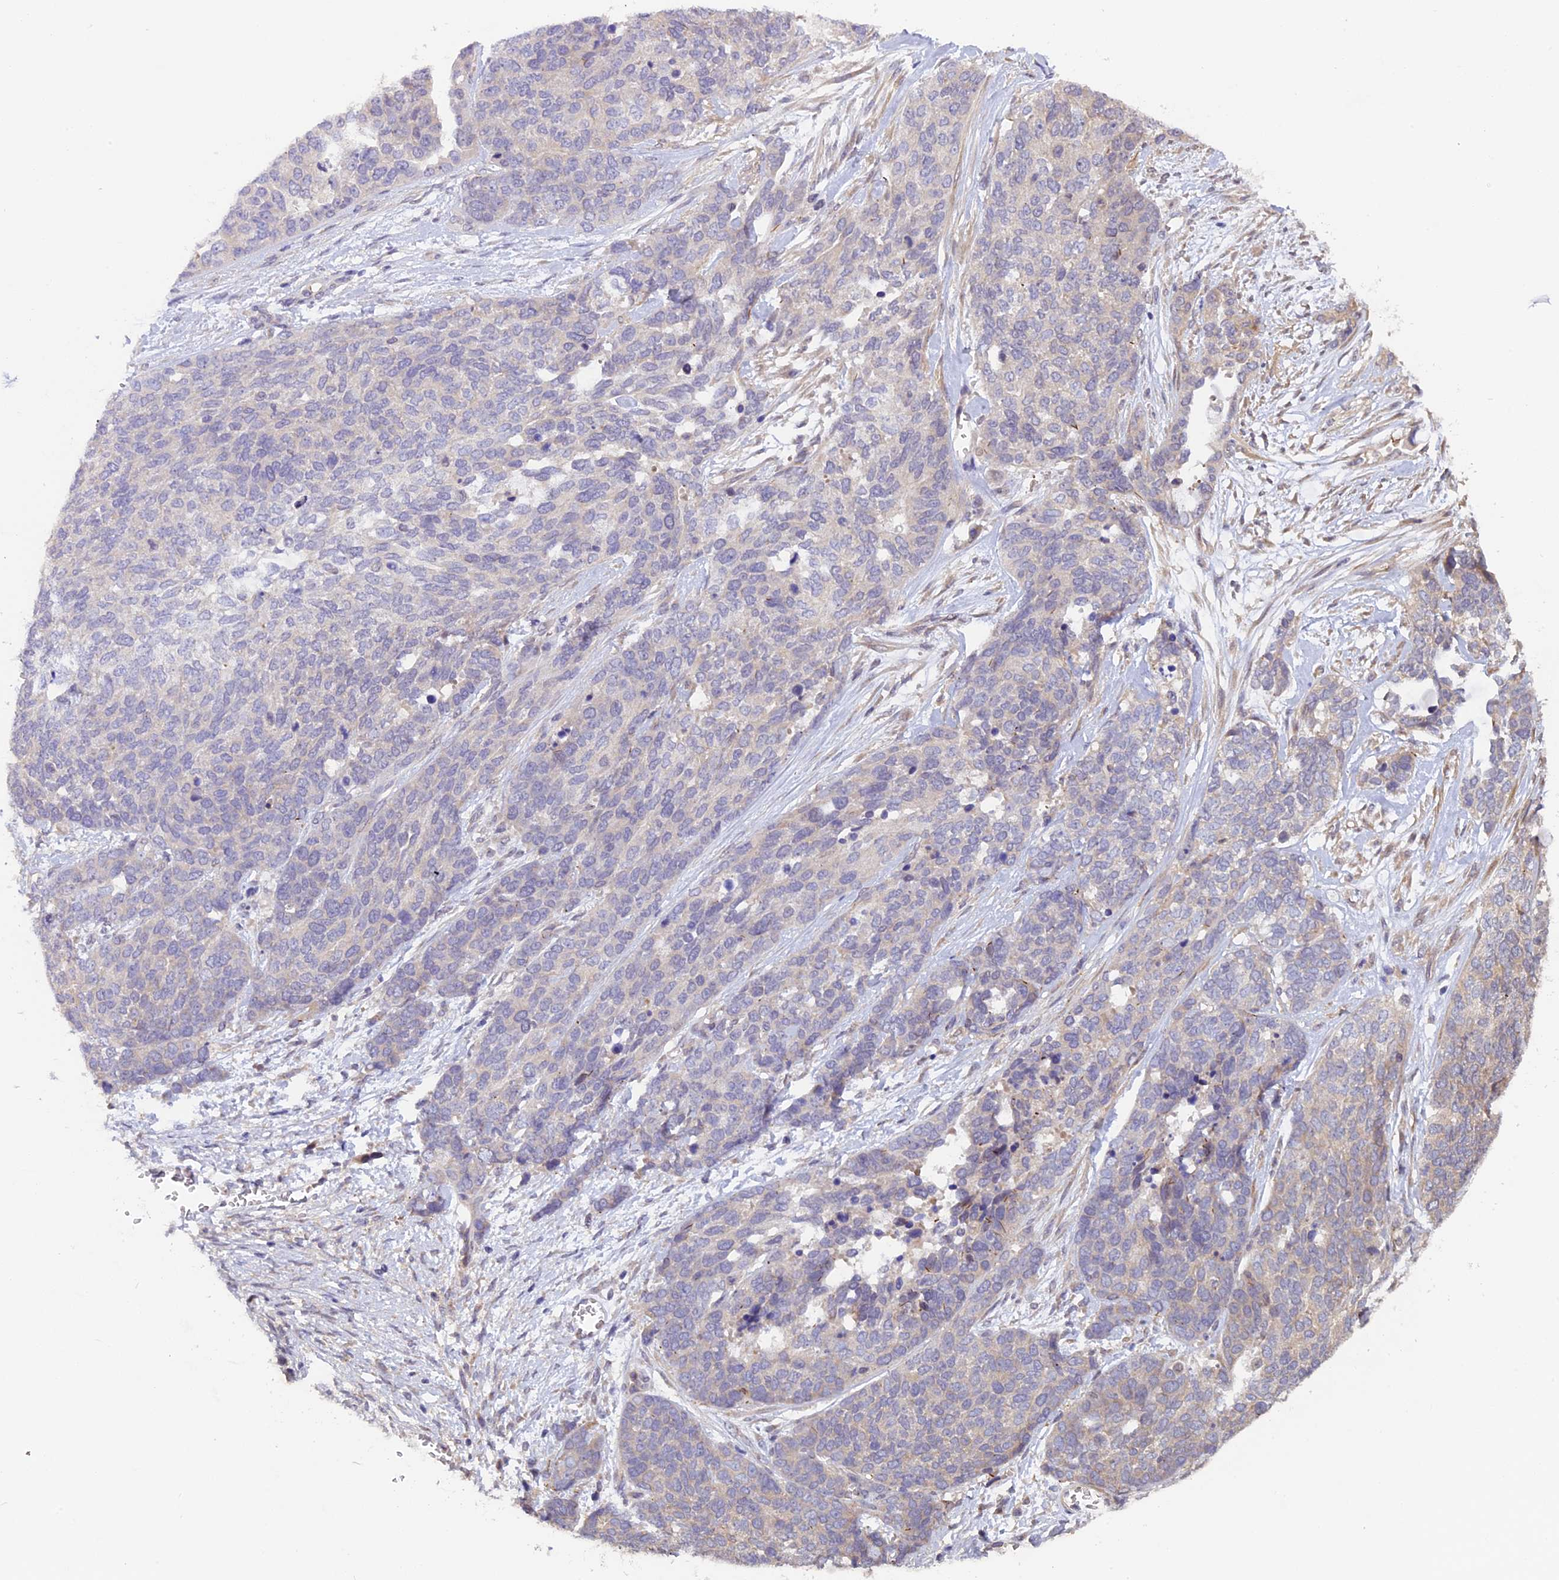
{"staining": {"intensity": "negative", "quantity": "none", "location": "none"}, "tissue": "ovarian cancer", "cell_type": "Tumor cells", "image_type": "cancer", "snomed": [{"axis": "morphology", "description": "Cystadenocarcinoma, serous, NOS"}, {"axis": "topography", "description": "Ovary"}], "caption": "This is an immunohistochemistry histopathology image of ovarian serous cystadenocarcinoma. There is no staining in tumor cells.", "gene": "CCDC9B", "patient": {"sex": "female", "age": 44}}